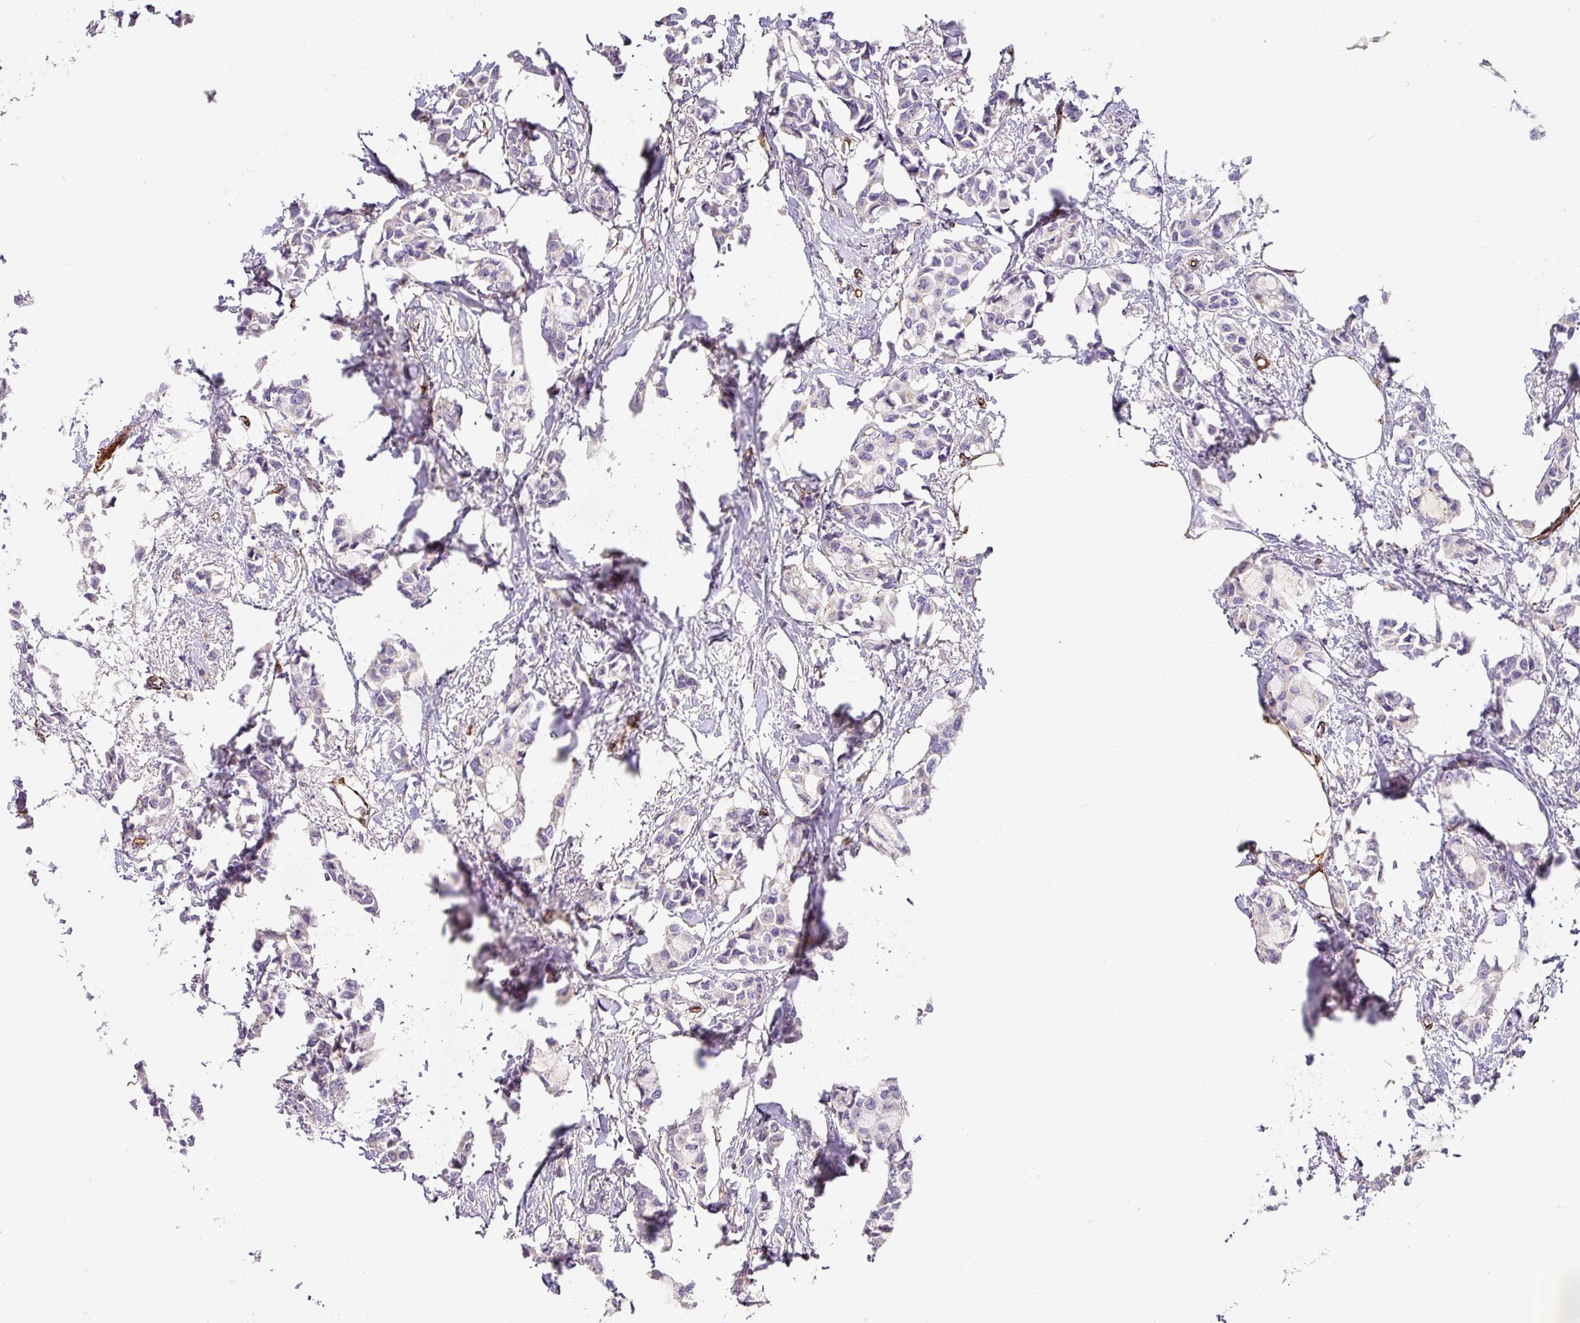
{"staining": {"intensity": "negative", "quantity": "none", "location": "none"}, "tissue": "breast cancer", "cell_type": "Tumor cells", "image_type": "cancer", "snomed": [{"axis": "morphology", "description": "Duct carcinoma"}, {"axis": "topography", "description": "Breast"}], "caption": "Immunohistochemistry micrograph of neoplastic tissue: breast cancer stained with DAB exhibits no significant protein staining in tumor cells.", "gene": "SLC25A17", "patient": {"sex": "female", "age": 73}}